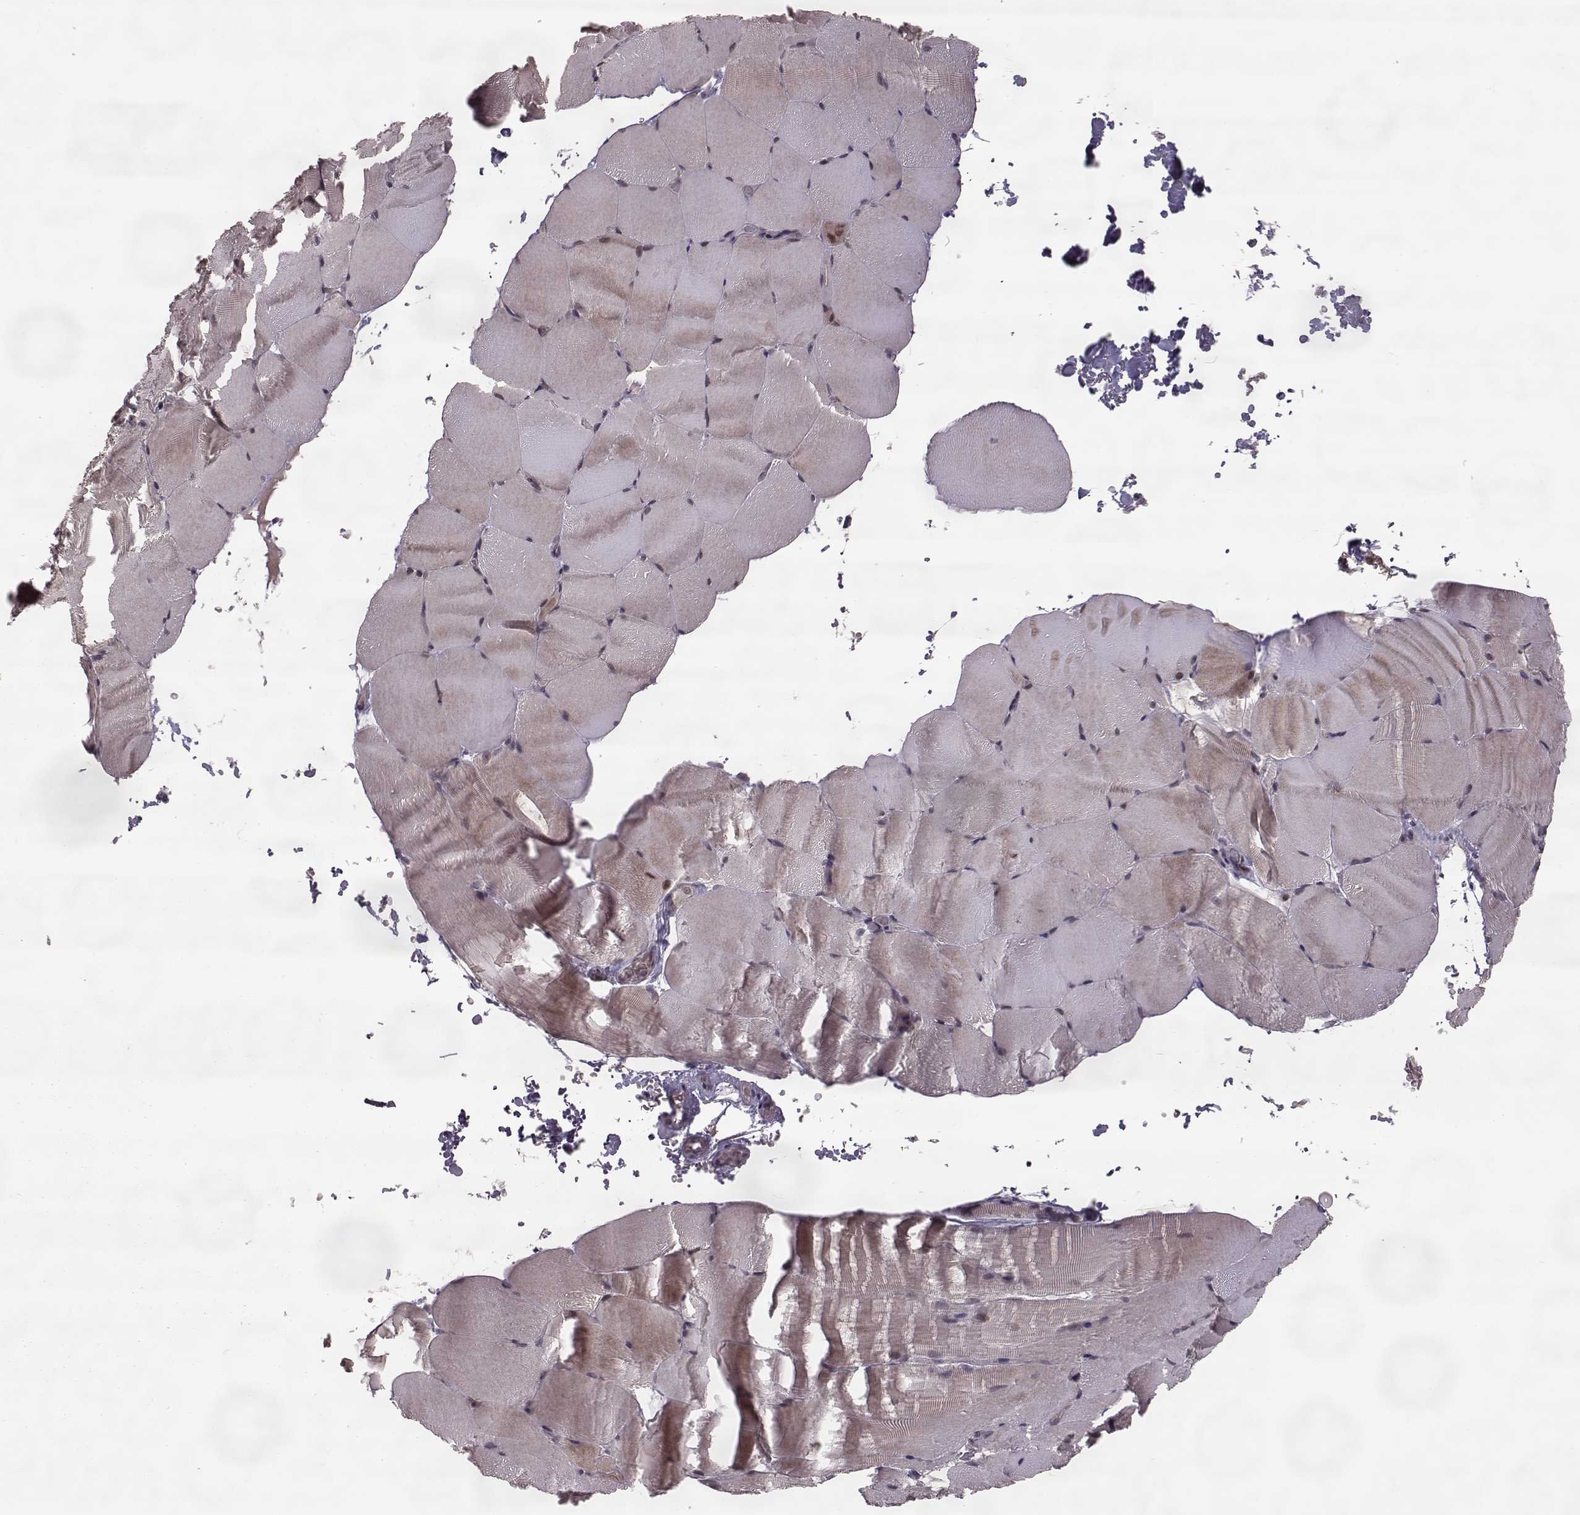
{"staining": {"intensity": "weak", "quantity": ">75%", "location": "cytoplasmic/membranous"}, "tissue": "skeletal muscle", "cell_type": "Myocytes", "image_type": "normal", "snomed": [{"axis": "morphology", "description": "Normal tissue, NOS"}, {"axis": "topography", "description": "Skeletal muscle"}], "caption": "Immunohistochemical staining of benign human skeletal muscle shows weak cytoplasmic/membranous protein staining in approximately >75% of myocytes. Ihc stains the protein of interest in brown and the nuclei are stained blue.", "gene": "ELOVL5", "patient": {"sex": "female", "age": 37}}